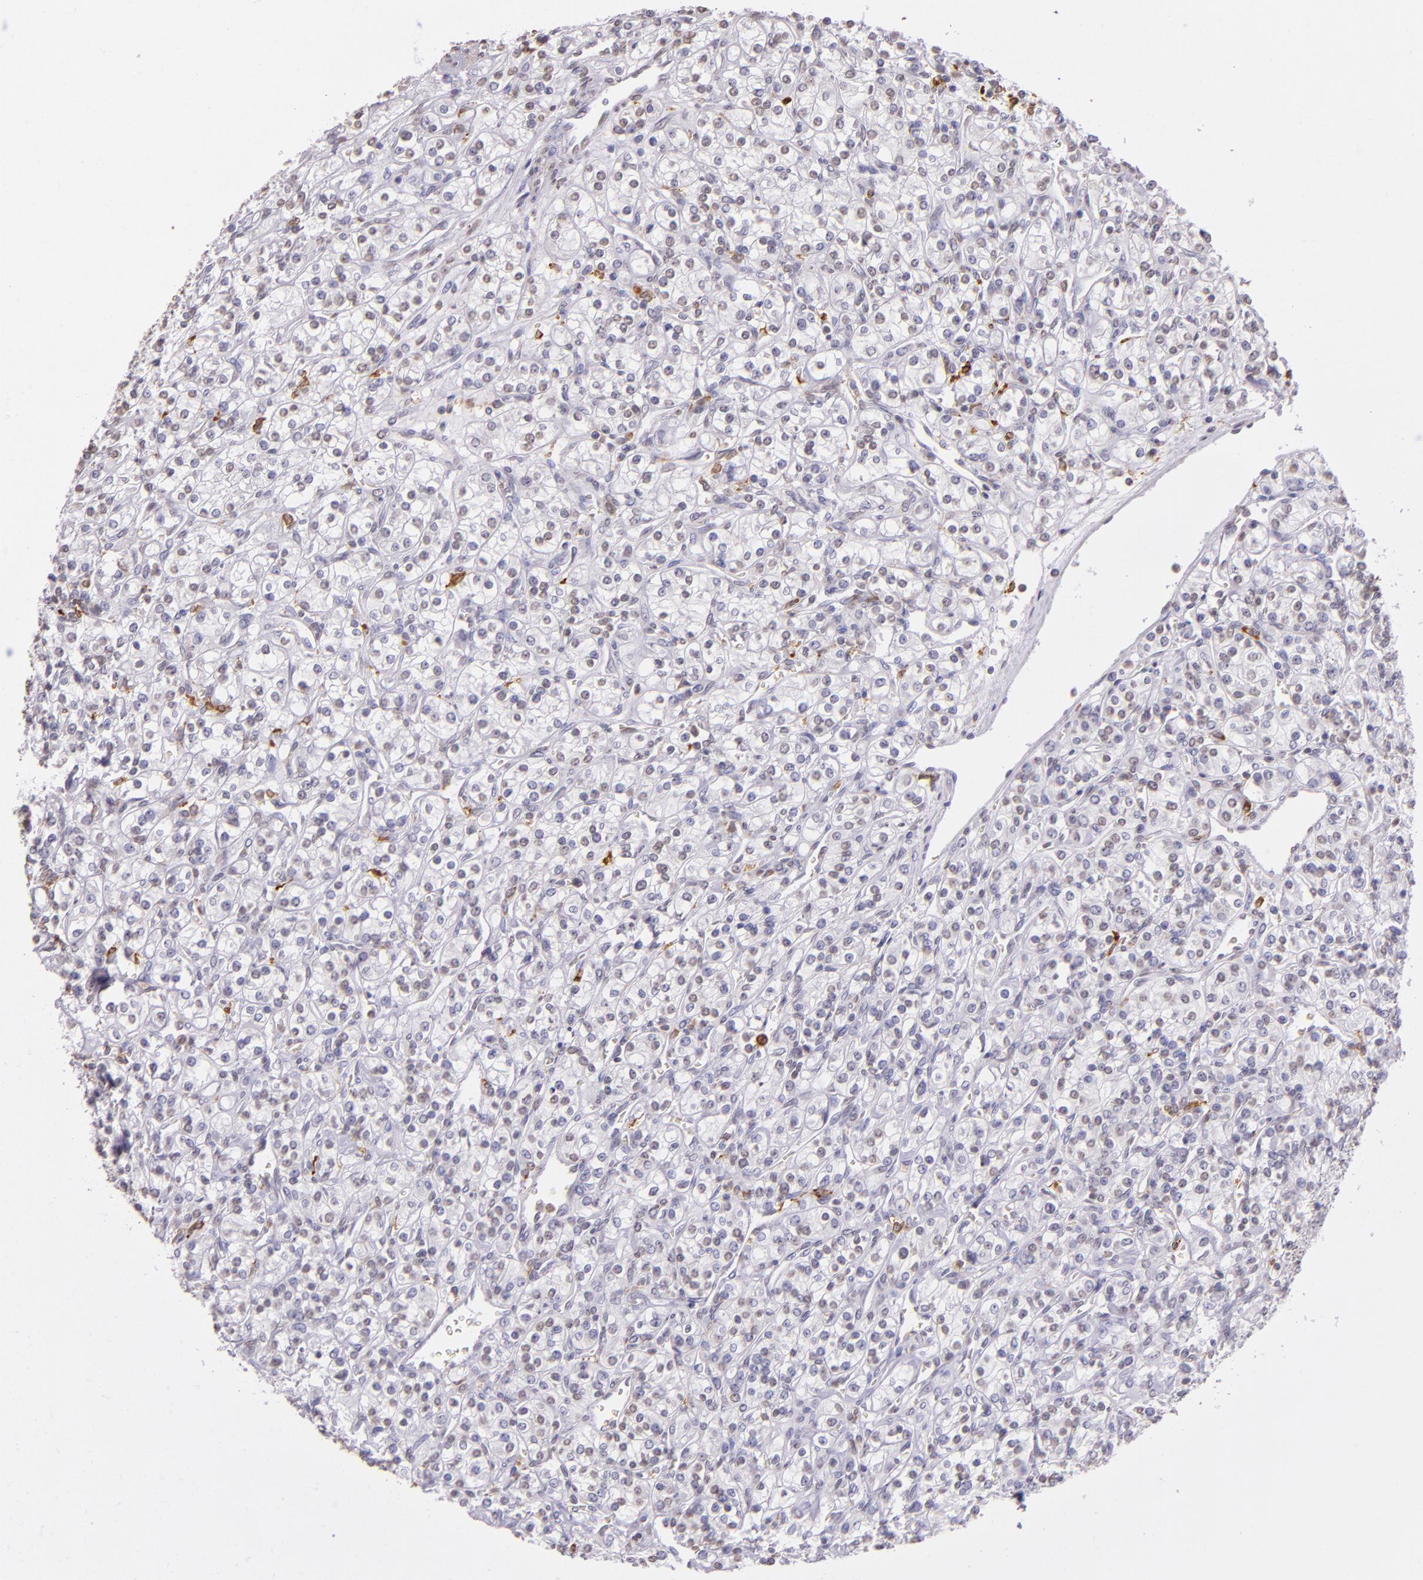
{"staining": {"intensity": "negative", "quantity": "none", "location": "none"}, "tissue": "renal cancer", "cell_type": "Tumor cells", "image_type": "cancer", "snomed": [{"axis": "morphology", "description": "Adenocarcinoma, NOS"}, {"axis": "topography", "description": "Kidney"}], "caption": "Immunohistochemistry micrograph of renal cancer (adenocarcinoma) stained for a protein (brown), which exhibits no staining in tumor cells.", "gene": "RTN1", "patient": {"sex": "male", "age": 77}}